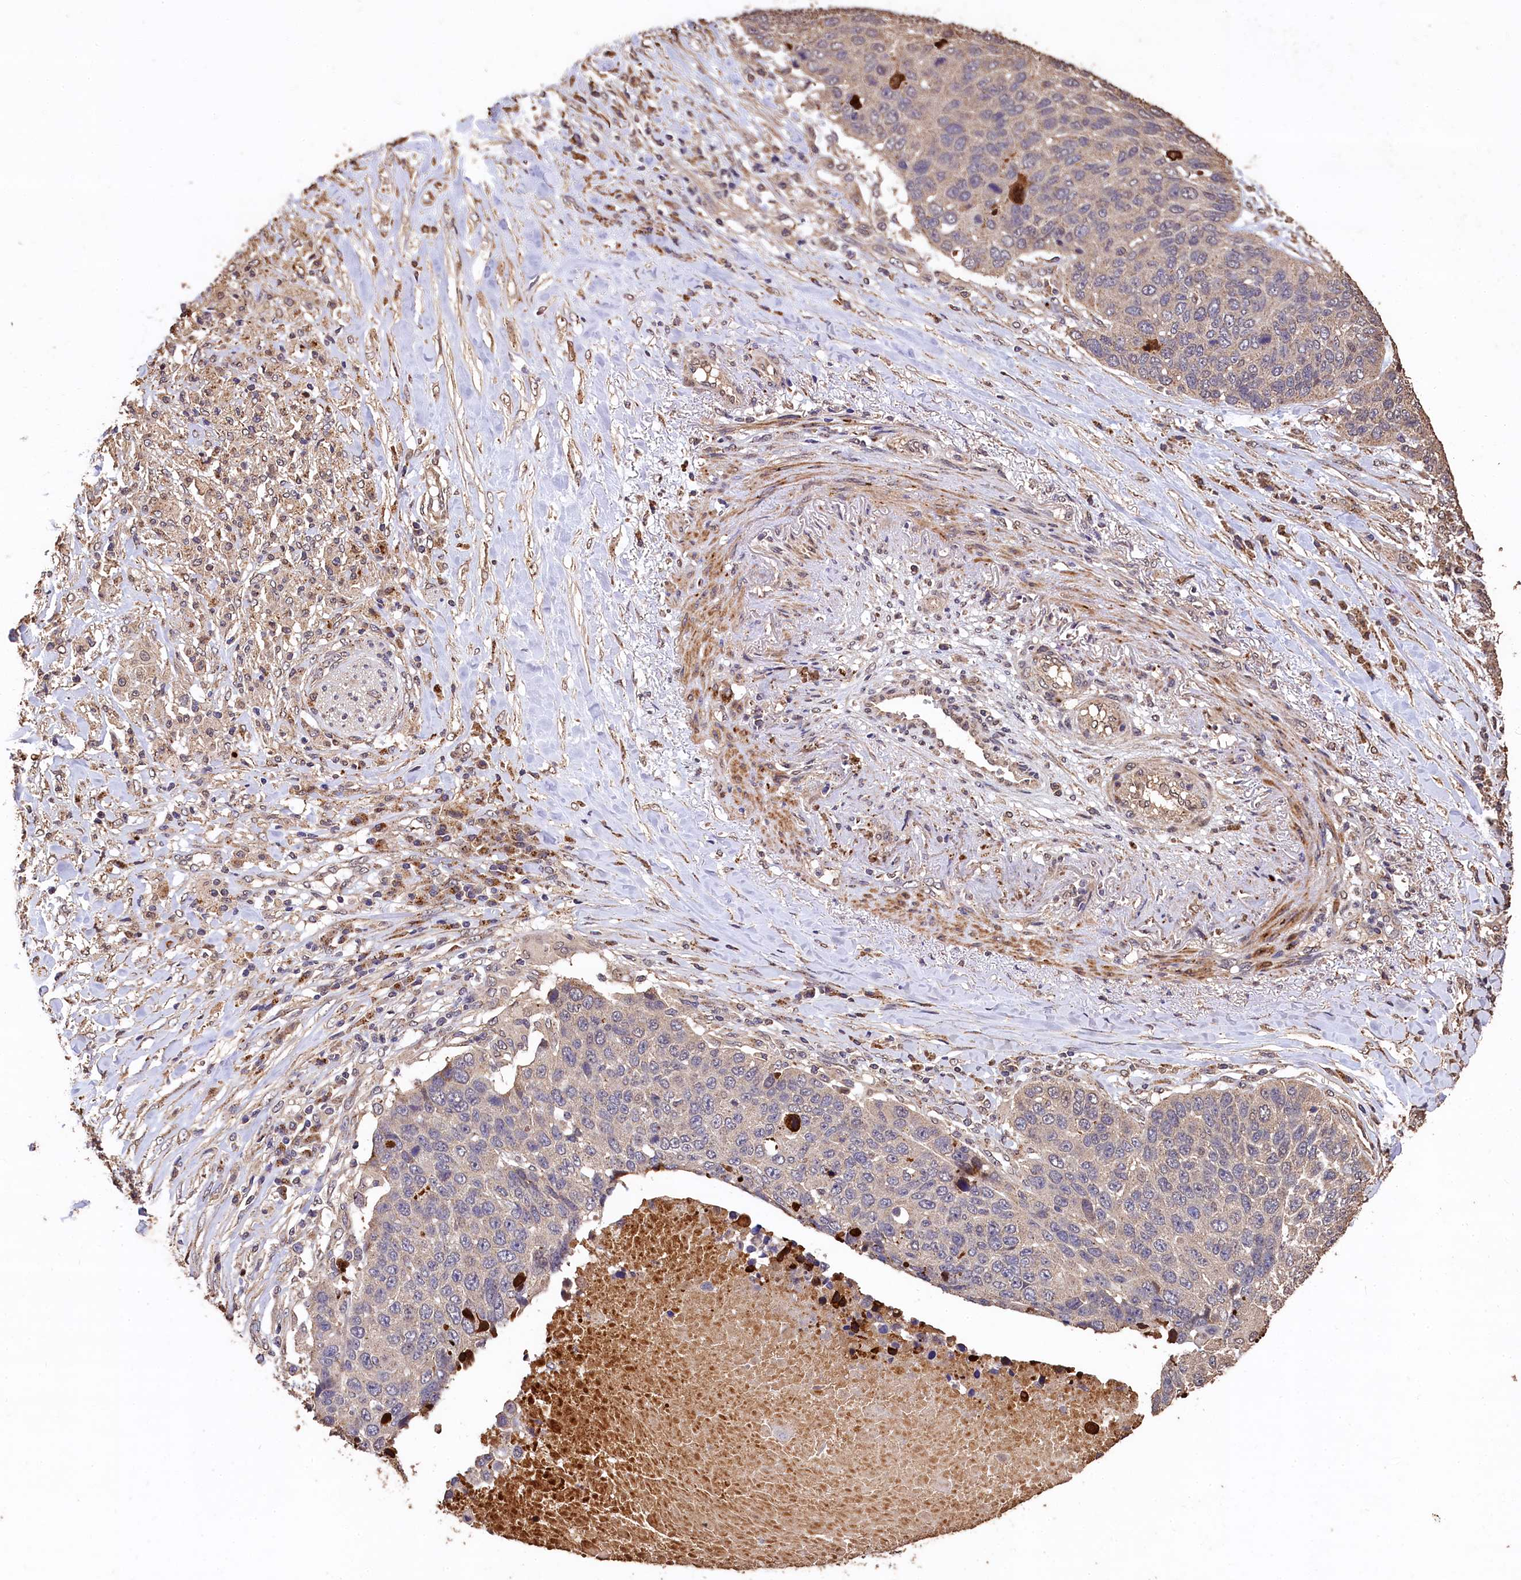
{"staining": {"intensity": "negative", "quantity": "none", "location": "none"}, "tissue": "lung cancer", "cell_type": "Tumor cells", "image_type": "cancer", "snomed": [{"axis": "morphology", "description": "Normal tissue, NOS"}, {"axis": "morphology", "description": "Squamous cell carcinoma, NOS"}, {"axis": "topography", "description": "Lymph node"}, {"axis": "topography", "description": "Lung"}], "caption": "There is no significant expression in tumor cells of lung cancer (squamous cell carcinoma).", "gene": "LSM4", "patient": {"sex": "male", "age": 66}}